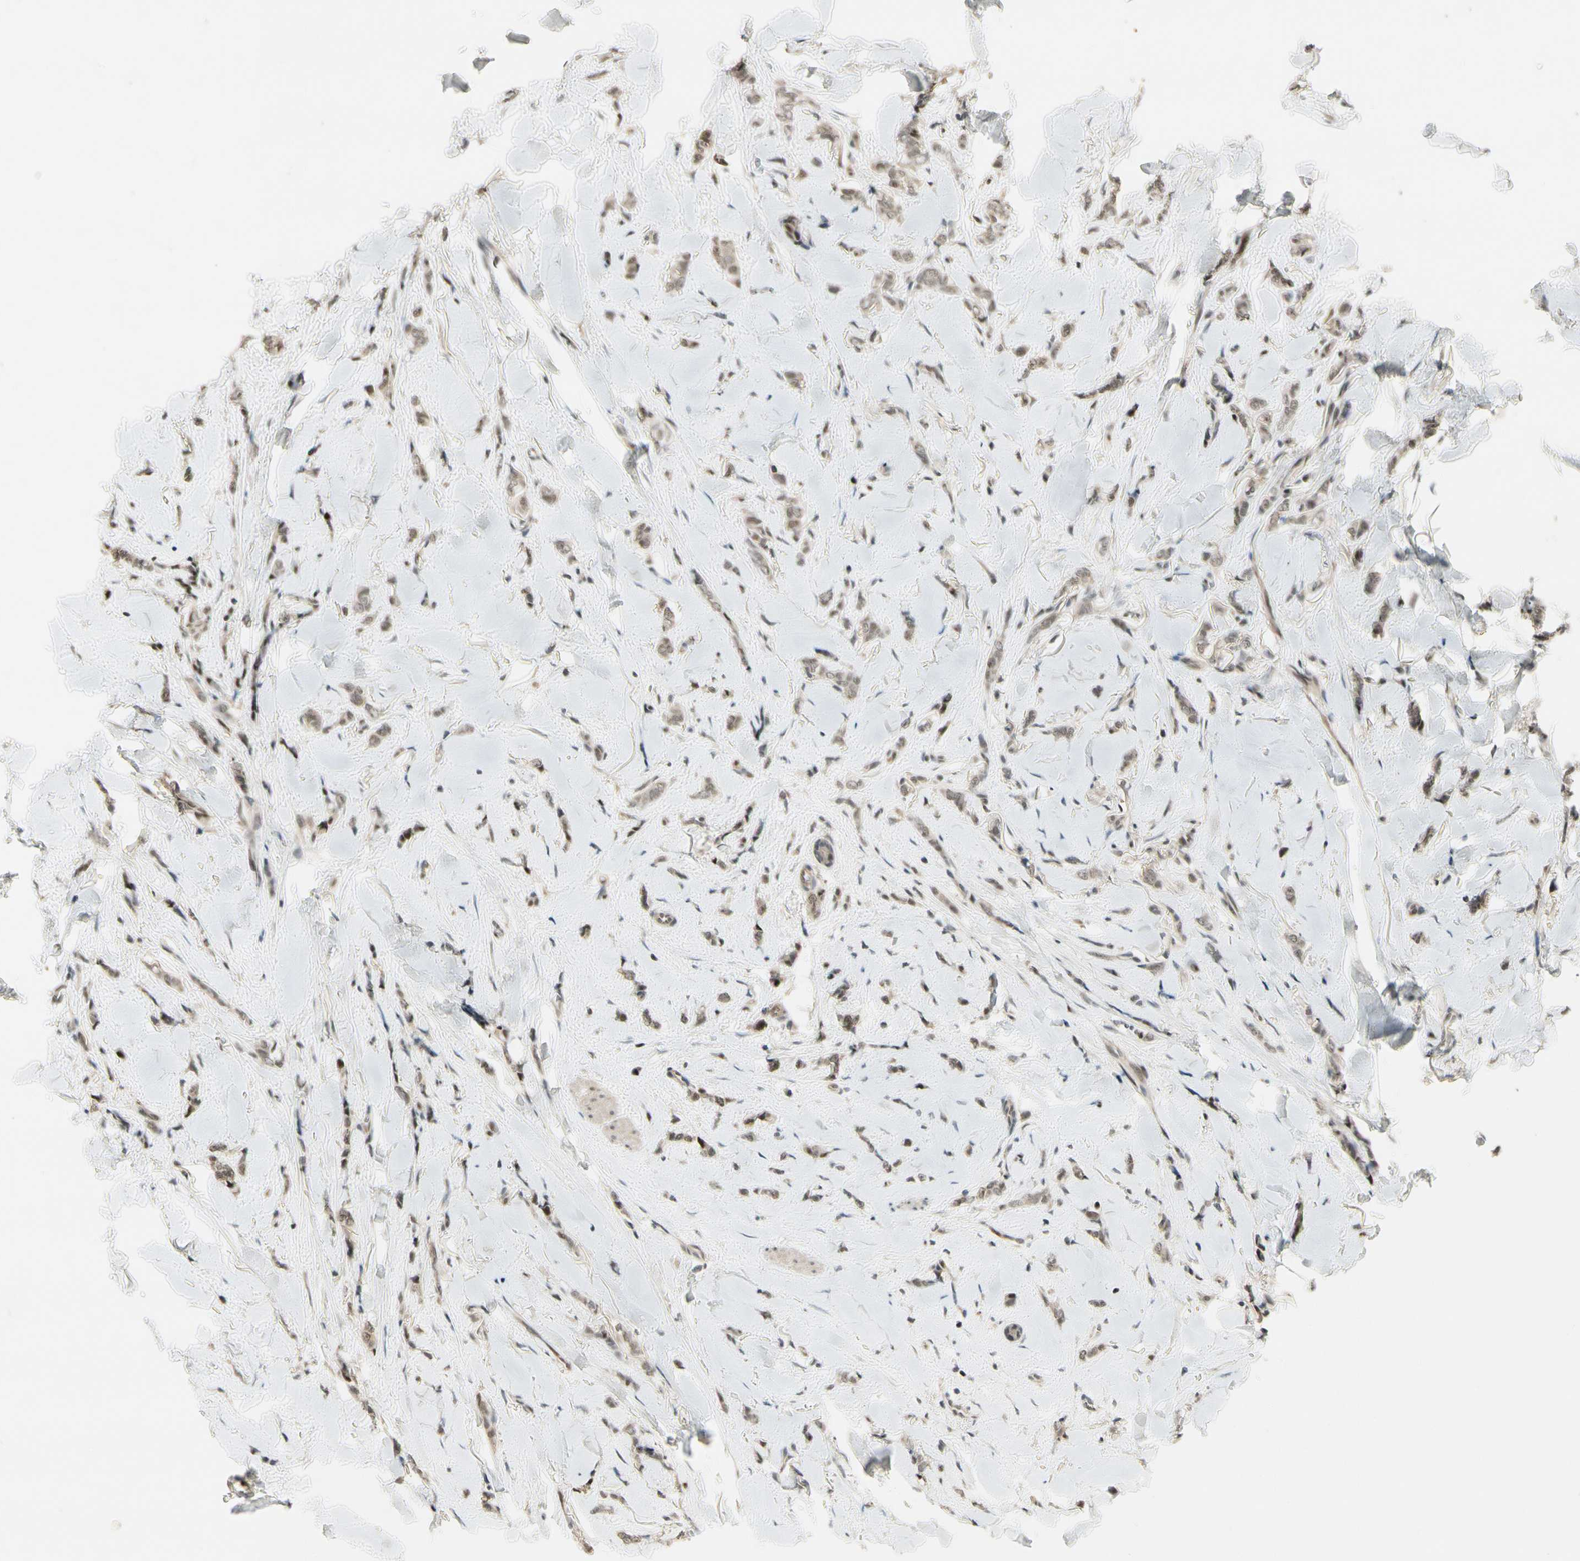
{"staining": {"intensity": "weak", "quantity": ">75%", "location": "nuclear"}, "tissue": "breast cancer", "cell_type": "Tumor cells", "image_type": "cancer", "snomed": [{"axis": "morphology", "description": "Lobular carcinoma"}, {"axis": "topography", "description": "Skin"}, {"axis": "topography", "description": "Breast"}], "caption": "Immunohistochemistry (IHC) photomicrograph of neoplastic tissue: human breast cancer (lobular carcinoma) stained using IHC demonstrates low levels of weak protein expression localized specifically in the nuclear of tumor cells, appearing as a nuclear brown color.", "gene": "CDK11A", "patient": {"sex": "female", "age": 46}}